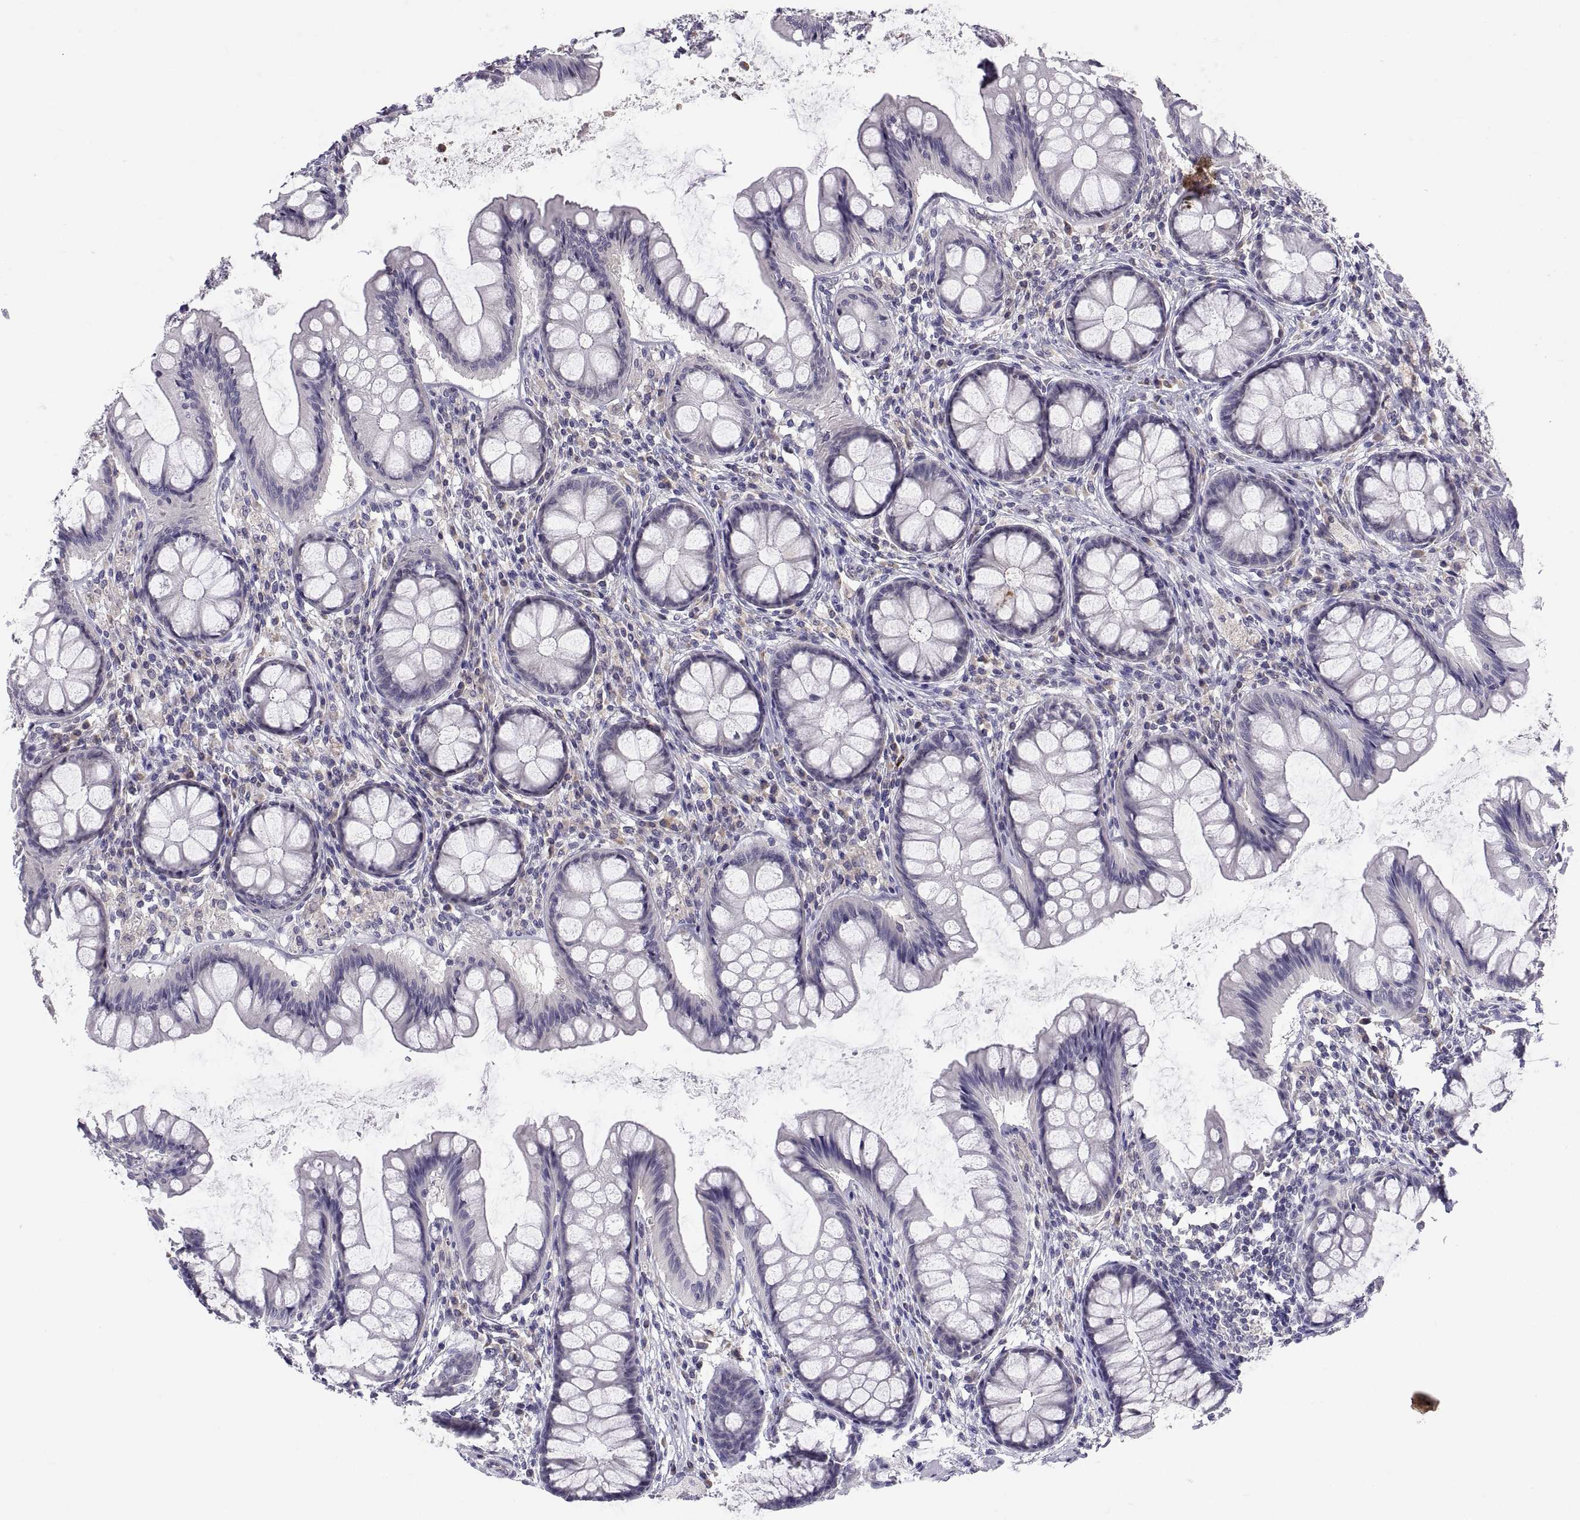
{"staining": {"intensity": "negative", "quantity": "none", "location": "none"}, "tissue": "colon", "cell_type": "Endothelial cells", "image_type": "normal", "snomed": [{"axis": "morphology", "description": "Normal tissue, NOS"}, {"axis": "topography", "description": "Colon"}], "caption": "The image displays no significant staining in endothelial cells of colon.", "gene": "PKP1", "patient": {"sex": "female", "age": 65}}